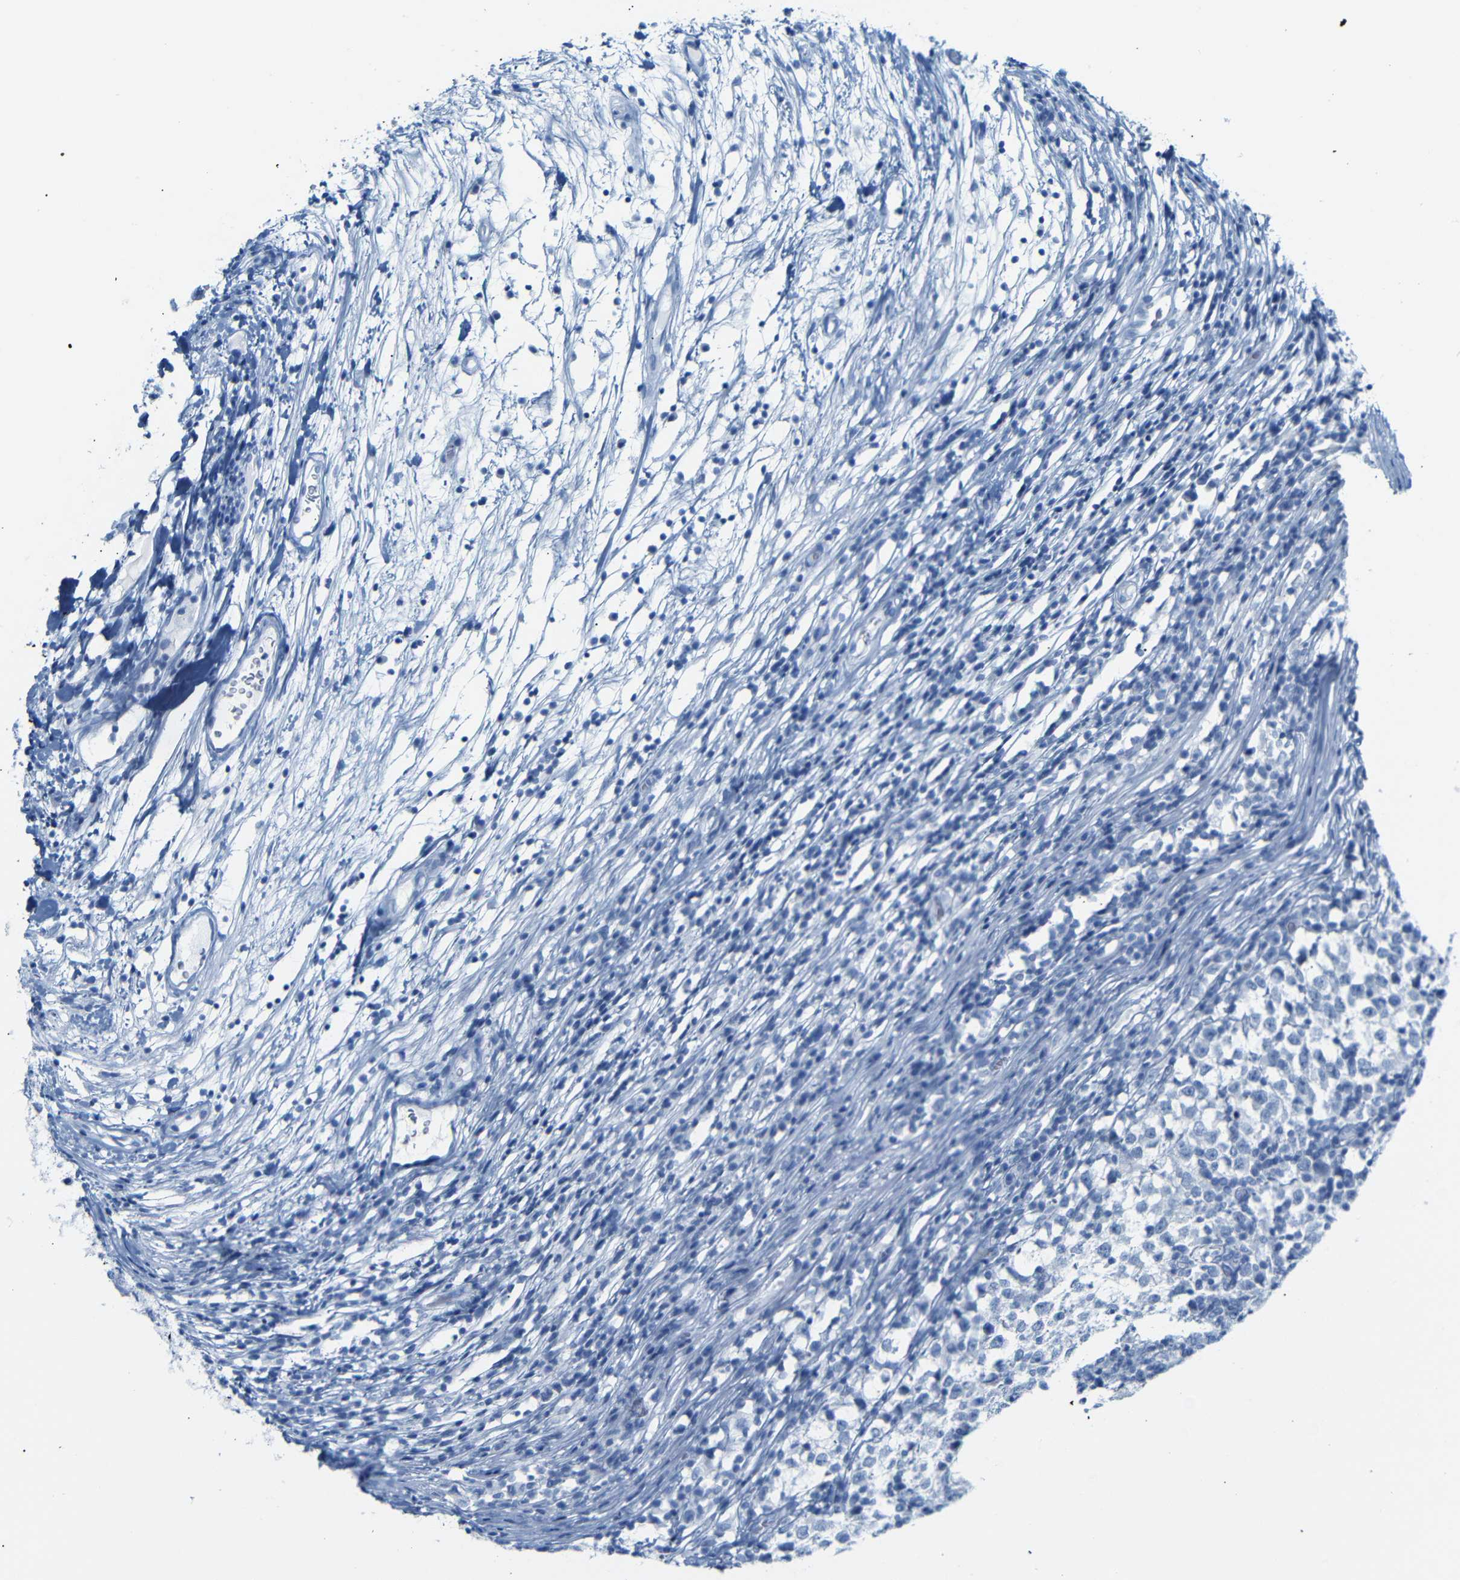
{"staining": {"intensity": "negative", "quantity": "none", "location": "none"}, "tissue": "testis cancer", "cell_type": "Tumor cells", "image_type": "cancer", "snomed": [{"axis": "morphology", "description": "Seminoma, NOS"}, {"axis": "topography", "description": "Testis"}], "caption": "High magnification brightfield microscopy of testis cancer stained with DAB (brown) and counterstained with hematoxylin (blue): tumor cells show no significant expression. (DAB (3,3'-diaminobenzidine) immunohistochemistry (IHC), high magnification).", "gene": "DYNAP", "patient": {"sex": "male", "age": 65}}